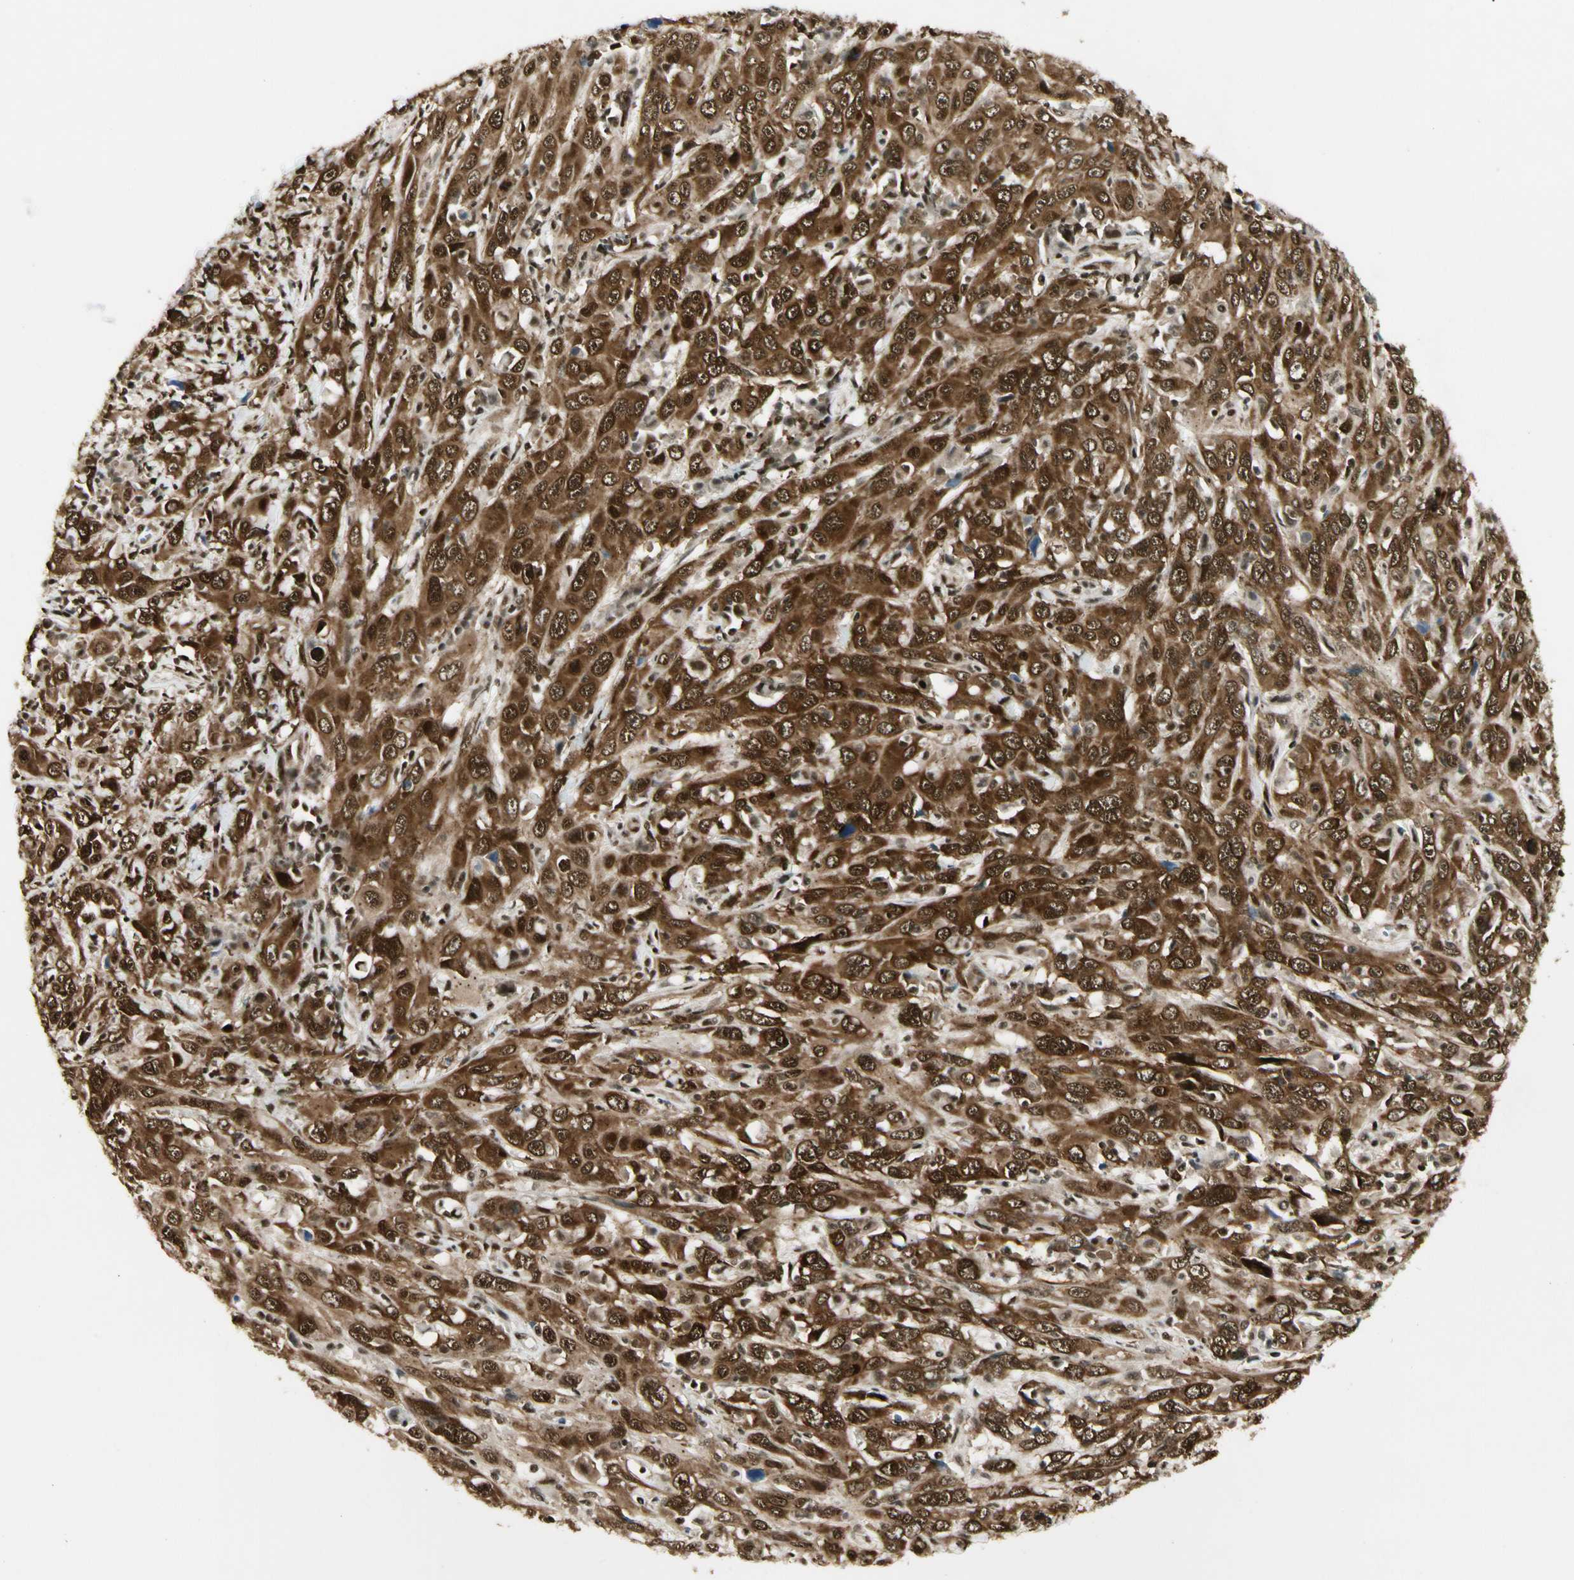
{"staining": {"intensity": "strong", "quantity": ">75%", "location": "cytoplasmic/membranous,nuclear"}, "tissue": "cervical cancer", "cell_type": "Tumor cells", "image_type": "cancer", "snomed": [{"axis": "morphology", "description": "Squamous cell carcinoma, NOS"}, {"axis": "topography", "description": "Cervix"}], "caption": "An IHC micrograph of neoplastic tissue is shown. Protein staining in brown labels strong cytoplasmic/membranous and nuclear positivity in cervical squamous cell carcinoma within tumor cells.", "gene": "FUS", "patient": {"sex": "female", "age": 46}}